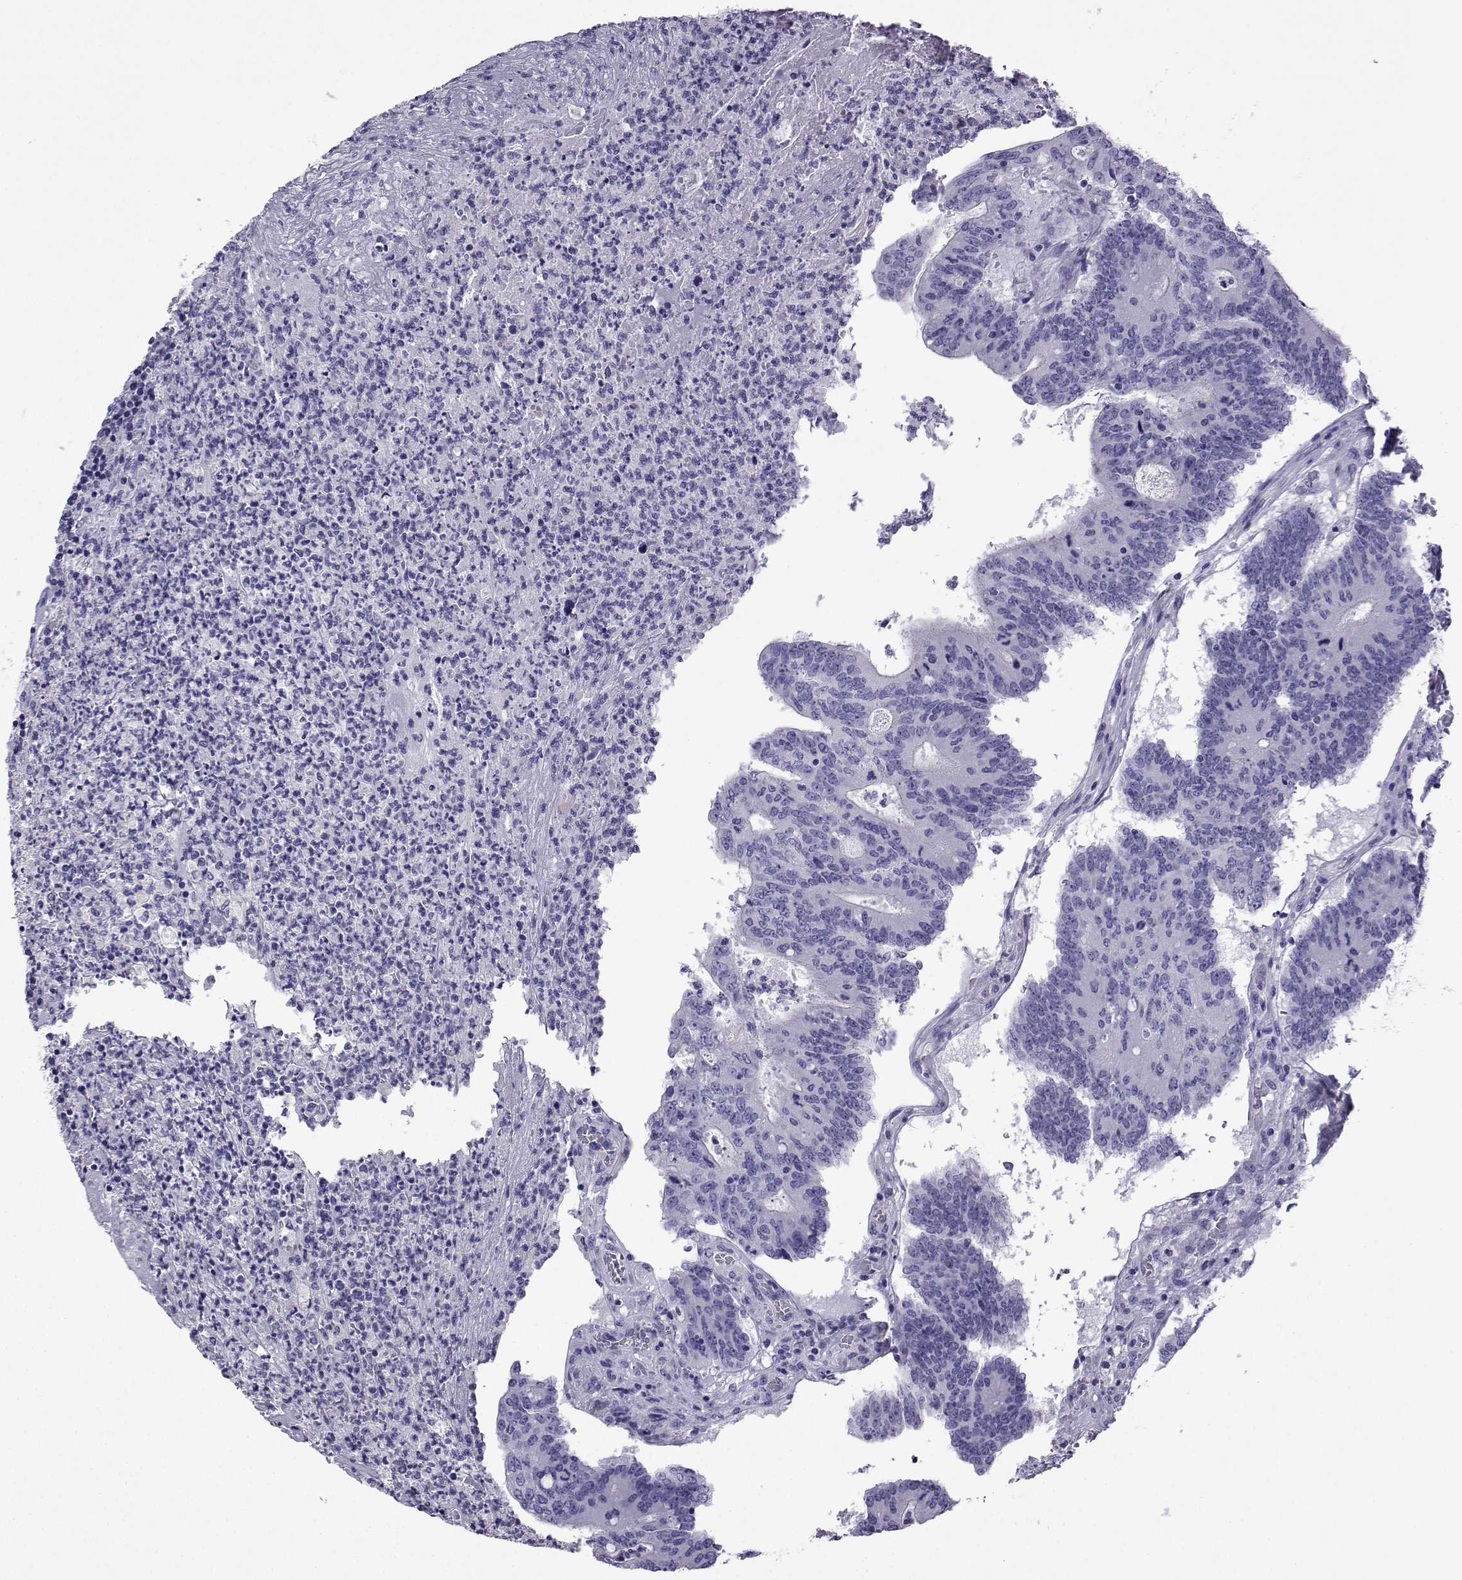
{"staining": {"intensity": "negative", "quantity": "none", "location": "none"}, "tissue": "colorectal cancer", "cell_type": "Tumor cells", "image_type": "cancer", "snomed": [{"axis": "morphology", "description": "Adenocarcinoma, NOS"}, {"axis": "topography", "description": "Colon"}], "caption": "Human adenocarcinoma (colorectal) stained for a protein using IHC exhibits no expression in tumor cells.", "gene": "CFAP70", "patient": {"sex": "female", "age": 70}}